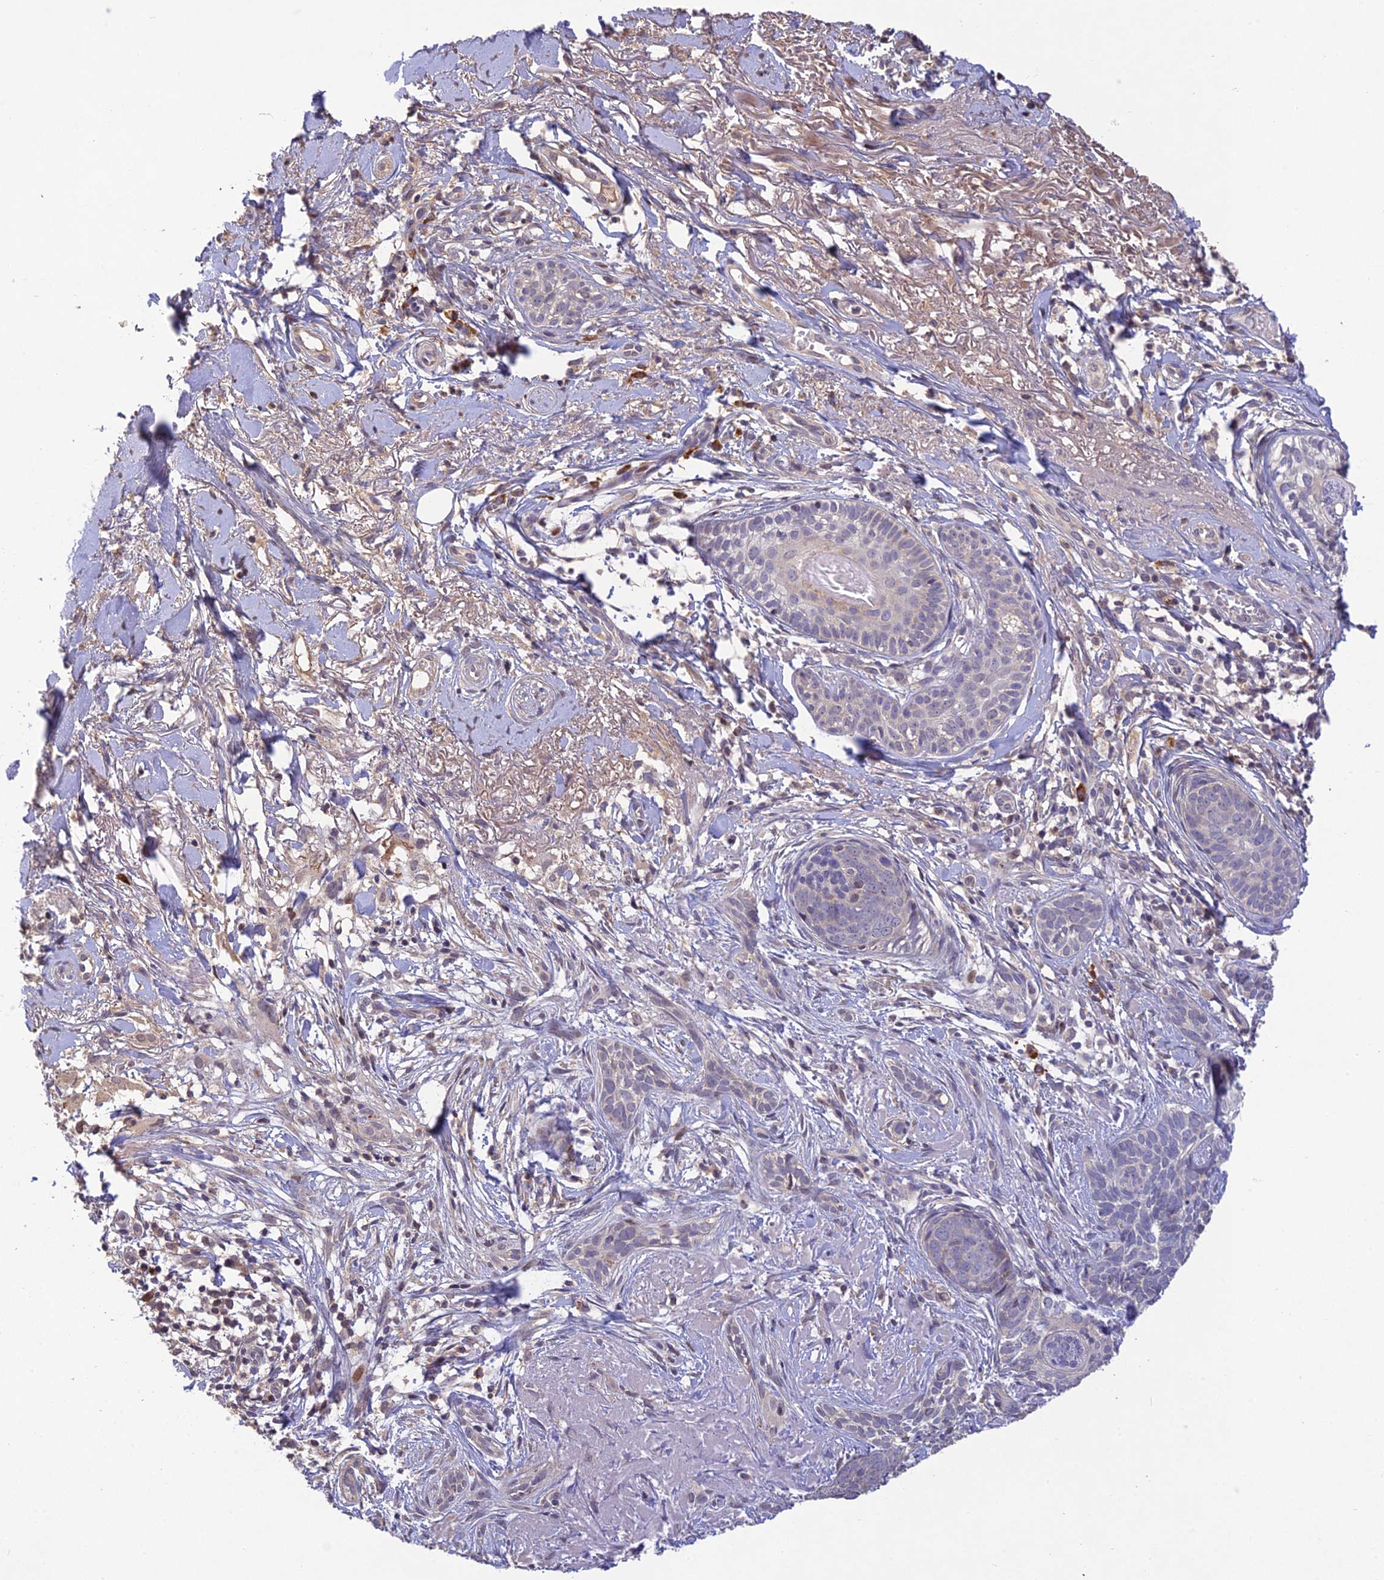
{"staining": {"intensity": "negative", "quantity": "none", "location": "none"}, "tissue": "skin cancer", "cell_type": "Tumor cells", "image_type": "cancer", "snomed": [{"axis": "morphology", "description": "Basal cell carcinoma"}, {"axis": "topography", "description": "Skin"}], "caption": "Tumor cells are negative for brown protein staining in skin basal cell carcinoma.", "gene": "DENND5B", "patient": {"sex": "female", "age": 76}}